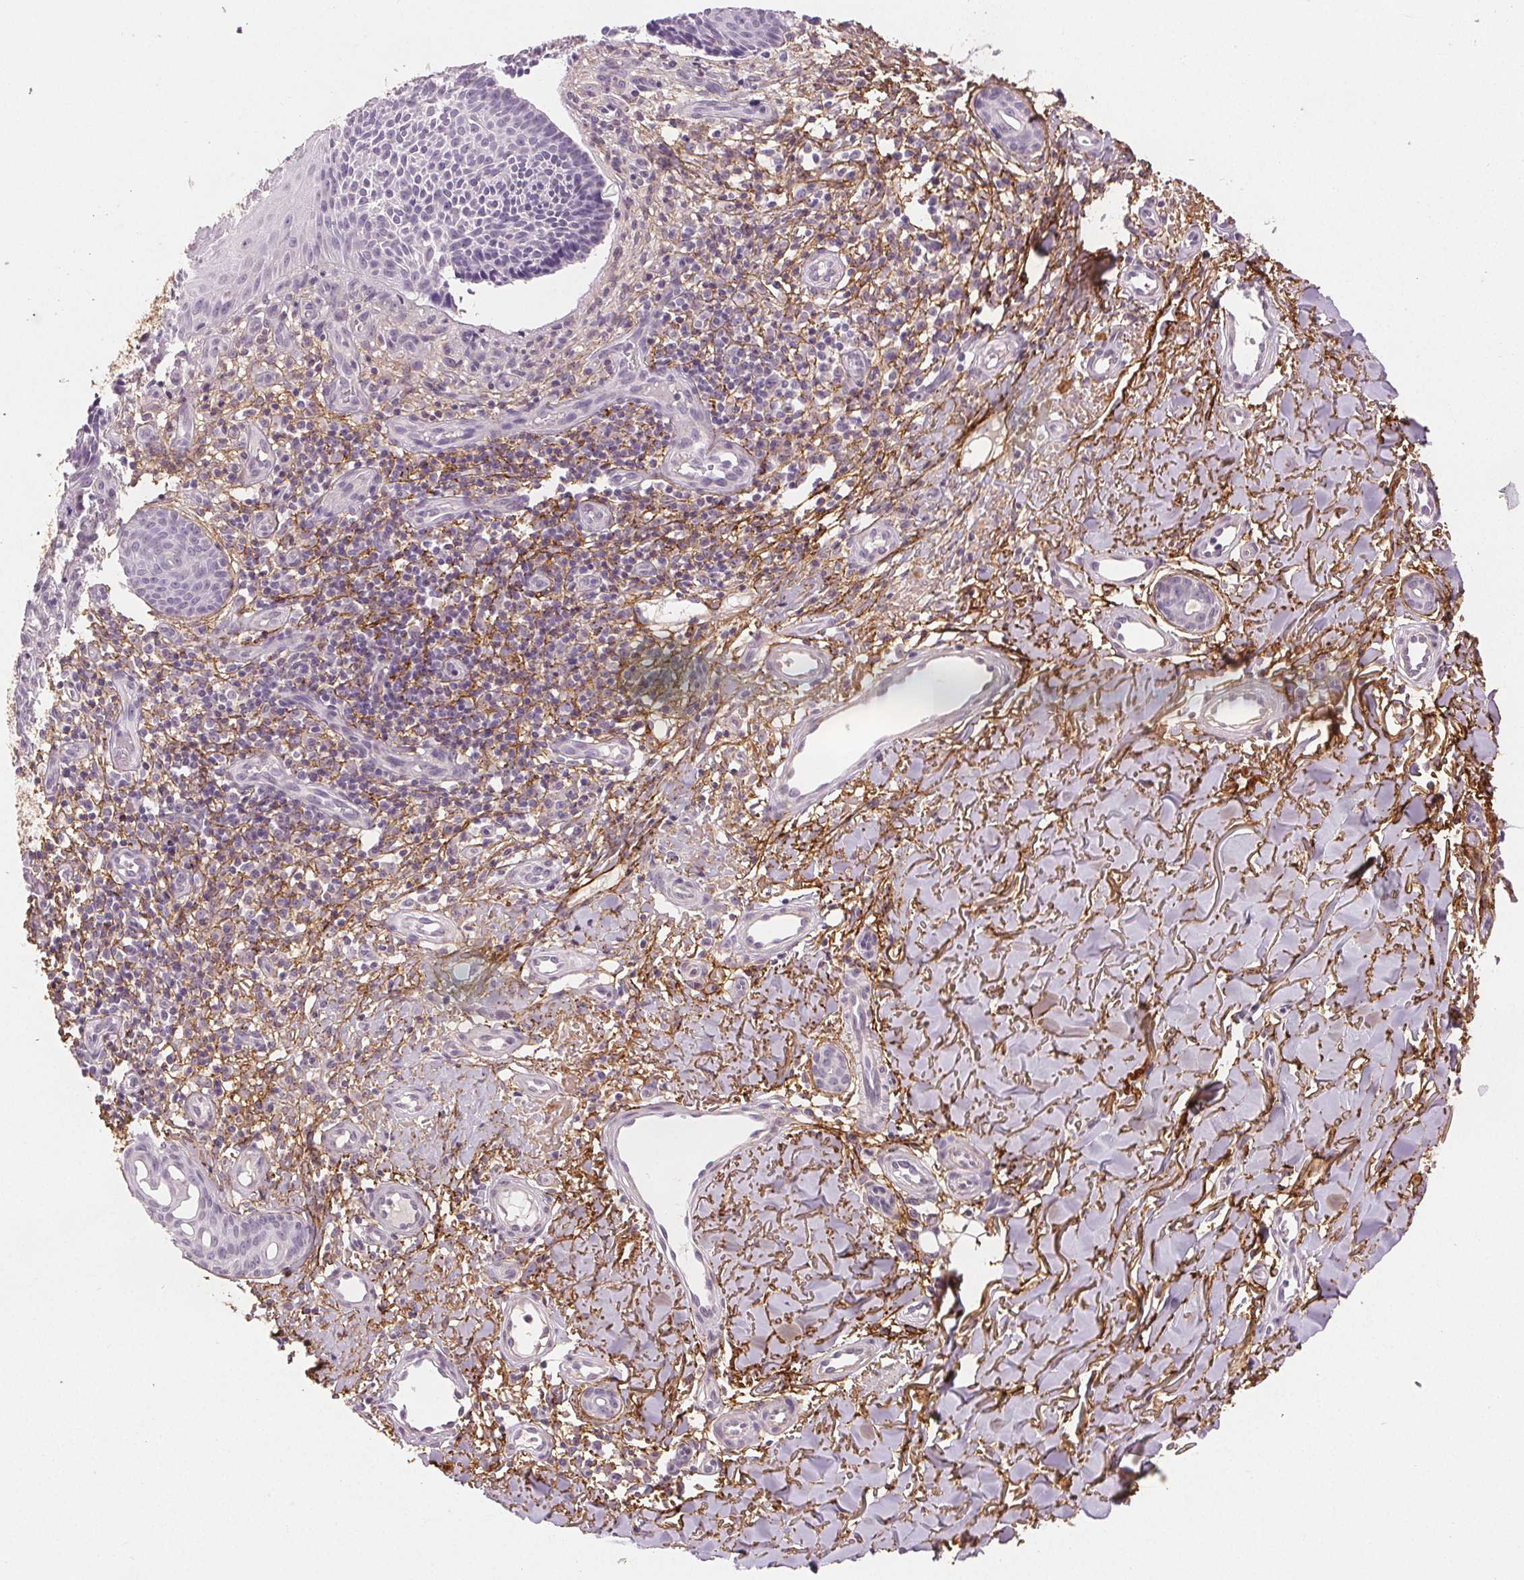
{"staining": {"intensity": "negative", "quantity": "none", "location": "none"}, "tissue": "skin cancer", "cell_type": "Tumor cells", "image_type": "cancer", "snomed": [{"axis": "morphology", "description": "Basal cell carcinoma"}, {"axis": "topography", "description": "Skin"}], "caption": "This is an immunohistochemistry (IHC) histopathology image of basal cell carcinoma (skin). There is no staining in tumor cells.", "gene": "FBN1", "patient": {"sex": "male", "age": 88}}